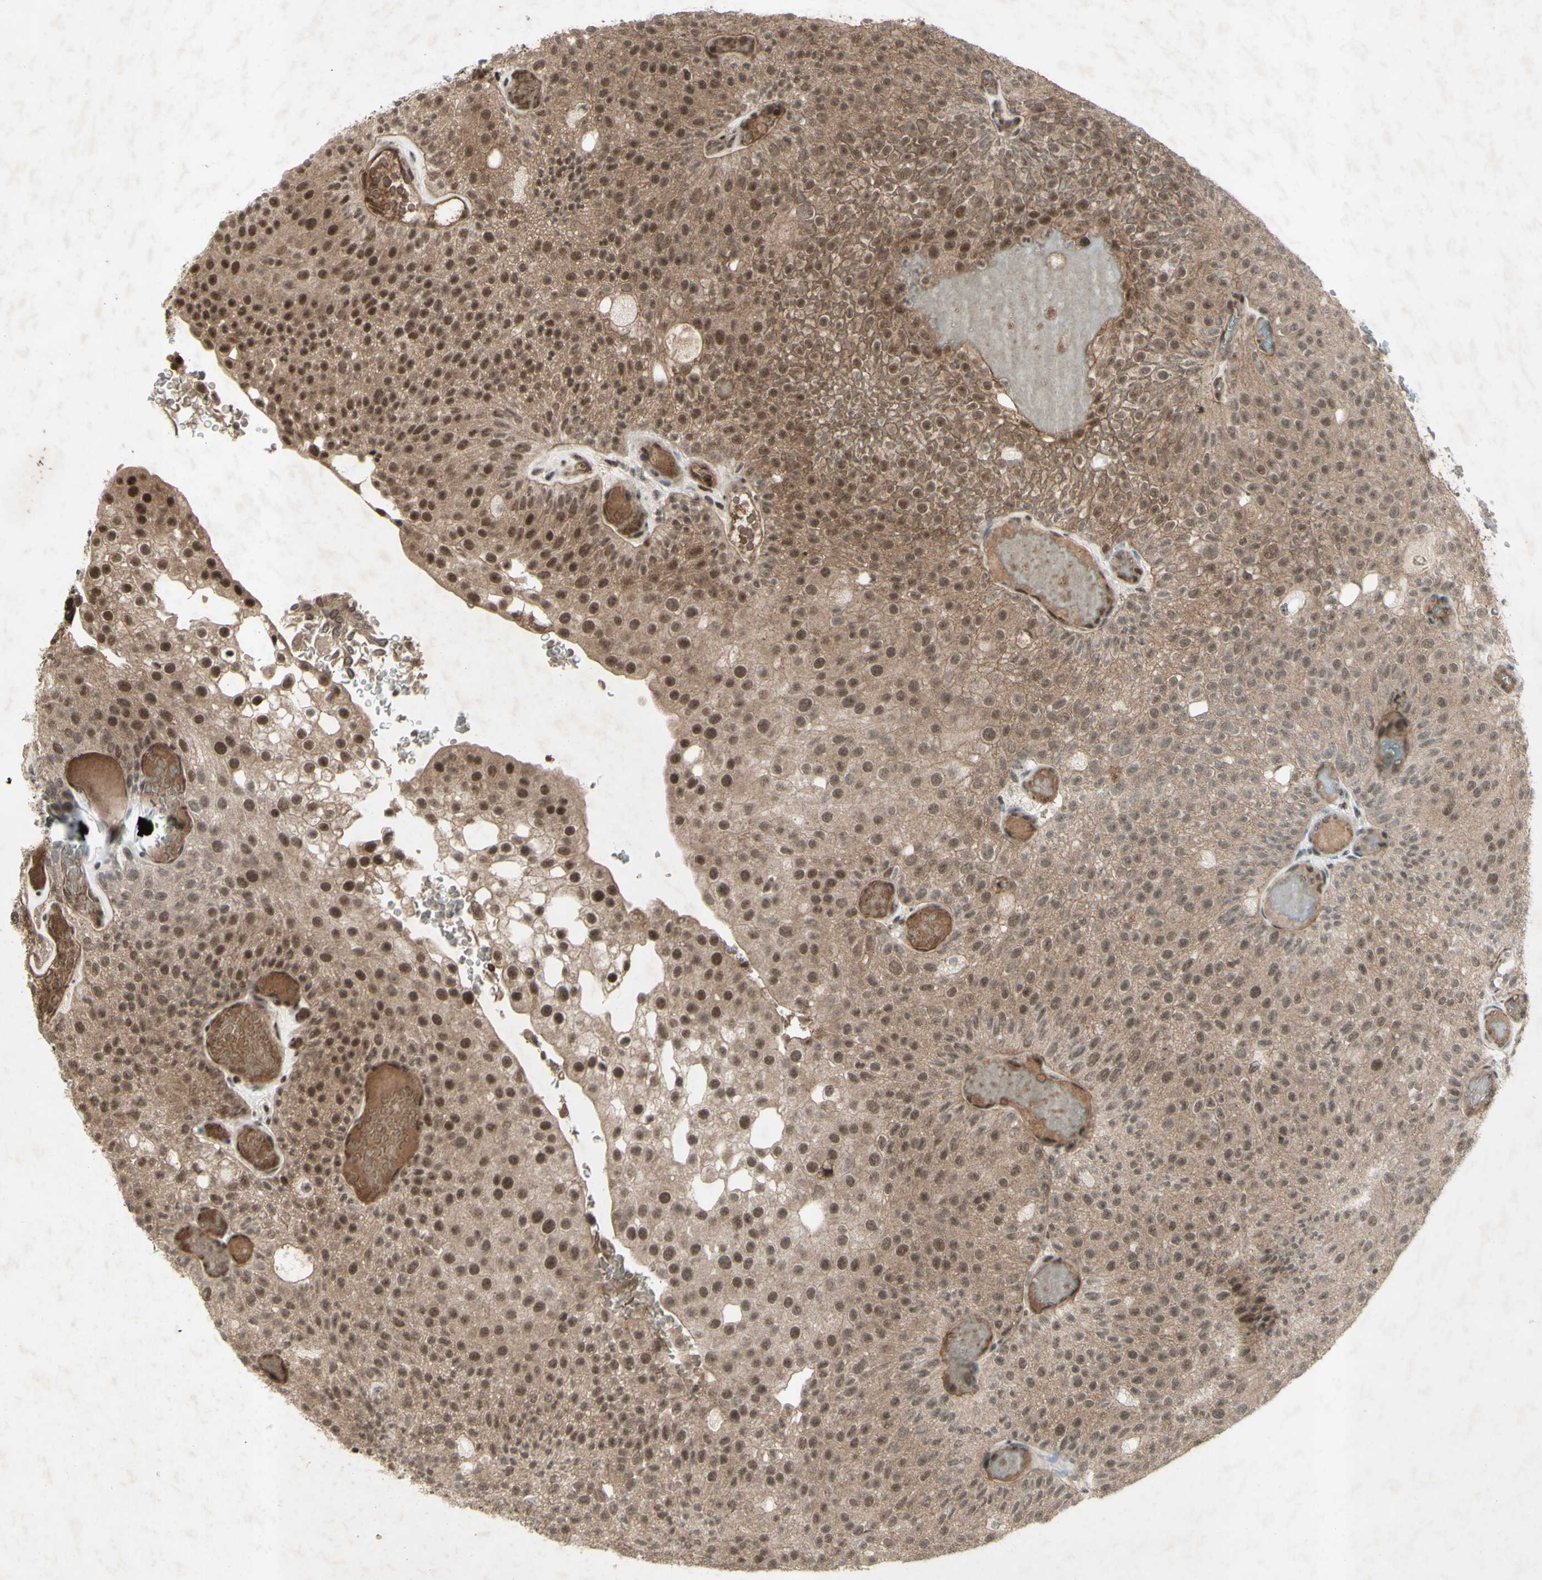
{"staining": {"intensity": "moderate", "quantity": "25%-75%", "location": "cytoplasmic/membranous,nuclear"}, "tissue": "urothelial cancer", "cell_type": "Tumor cells", "image_type": "cancer", "snomed": [{"axis": "morphology", "description": "Urothelial carcinoma, Low grade"}, {"axis": "topography", "description": "Urinary bladder"}], "caption": "This micrograph shows IHC staining of human low-grade urothelial carcinoma, with medium moderate cytoplasmic/membranous and nuclear expression in approximately 25%-75% of tumor cells.", "gene": "SNW1", "patient": {"sex": "male", "age": 78}}